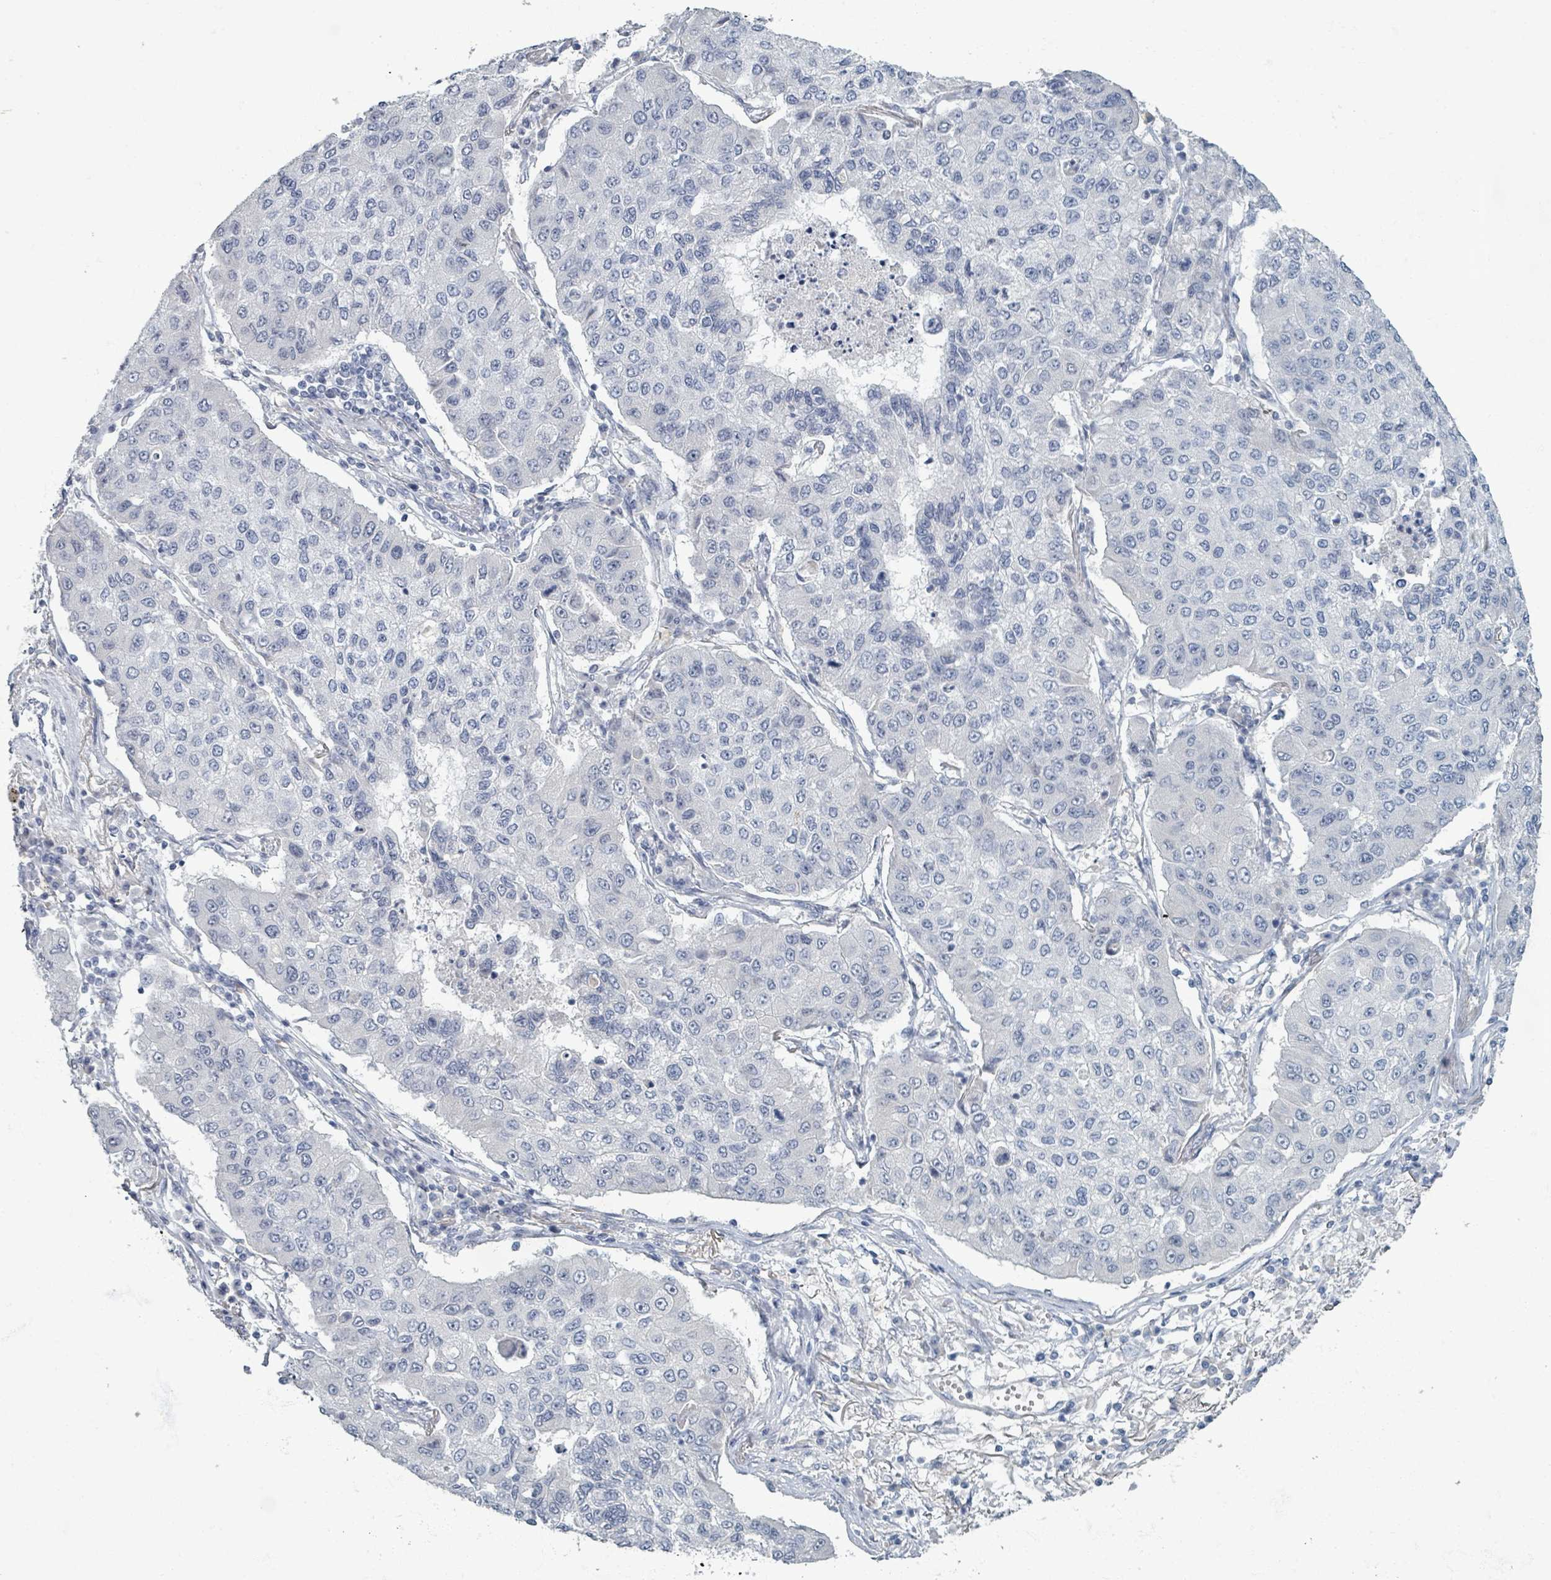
{"staining": {"intensity": "negative", "quantity": "none", "location": "none"}, "tissue": "lung cancer", "cell_type": "Tumor cells", "image_type": "cancer", "snomed": [{"axis": "morphology", "description": "Squamous cell carcinoma, NOS"}, {"axis": "topography", "description": "Lung"}], "caption": "Tumor cells are negative for brown protein staining in lung cancer. (DAB (3,3'-diaminobenzidine) immunohistochemistry visualized using brightfield microscopy, high magnification).", "gene": "WNT11", "patient": {"sex": "male", "age": 74}}